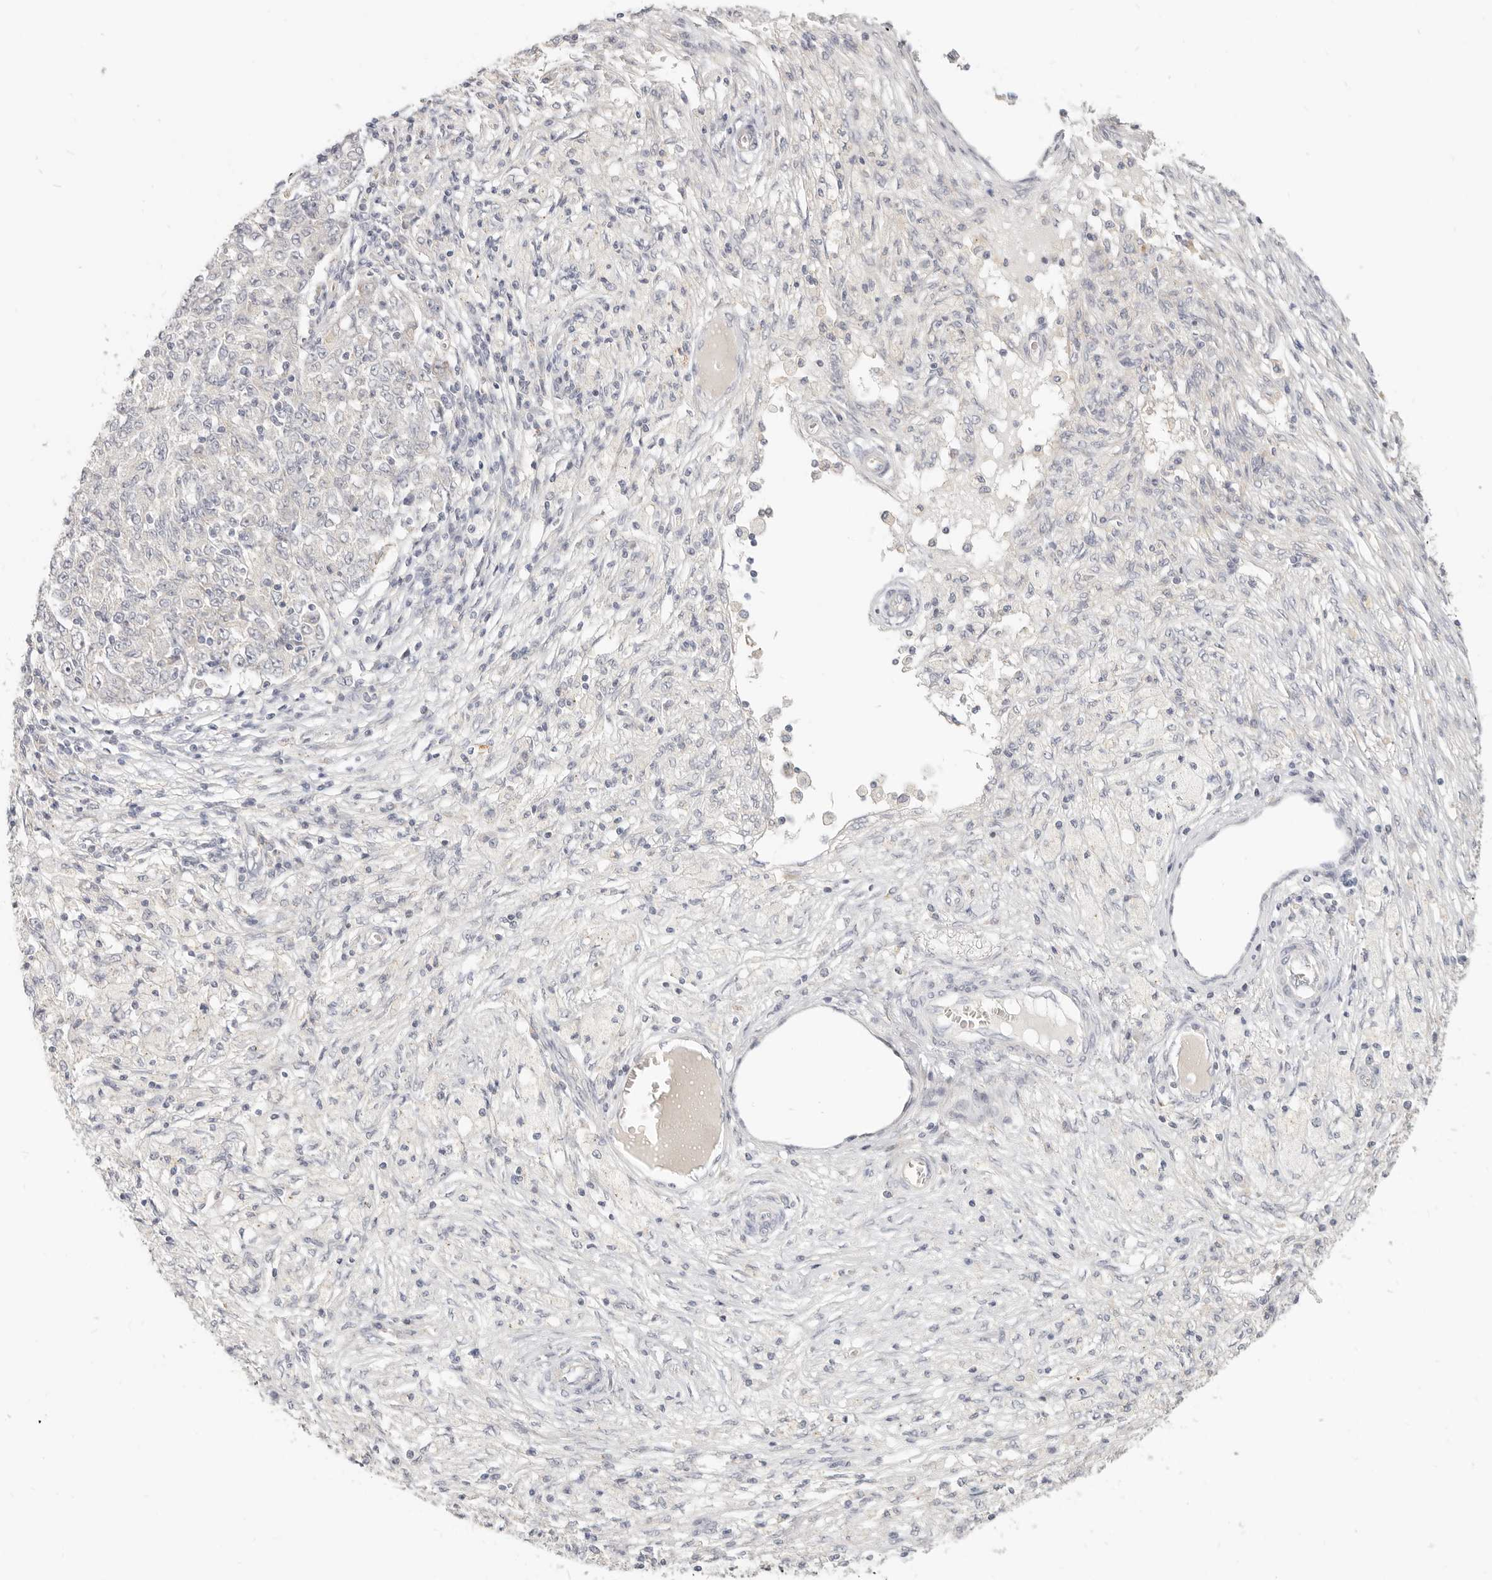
{"staining": {"intensity": "negative", "quantity": "none", "location": "none"}, "tissue": "ovarian cancer", "cell_type": "Tumor cells", "image_type": "cancer", "snomed": [{"axis": "morphology", "description": "Carcinoma, endometroid"}, {"axis": "topography", "description": "Ovary"}], "caption": "DAB immunohistochemical staining of endometroid carcinoma (ovarian) demonstrates no significant staining in tumor cells.", "gene": "LTB4R2", "patient": {"sex": "female", "age": 42}}